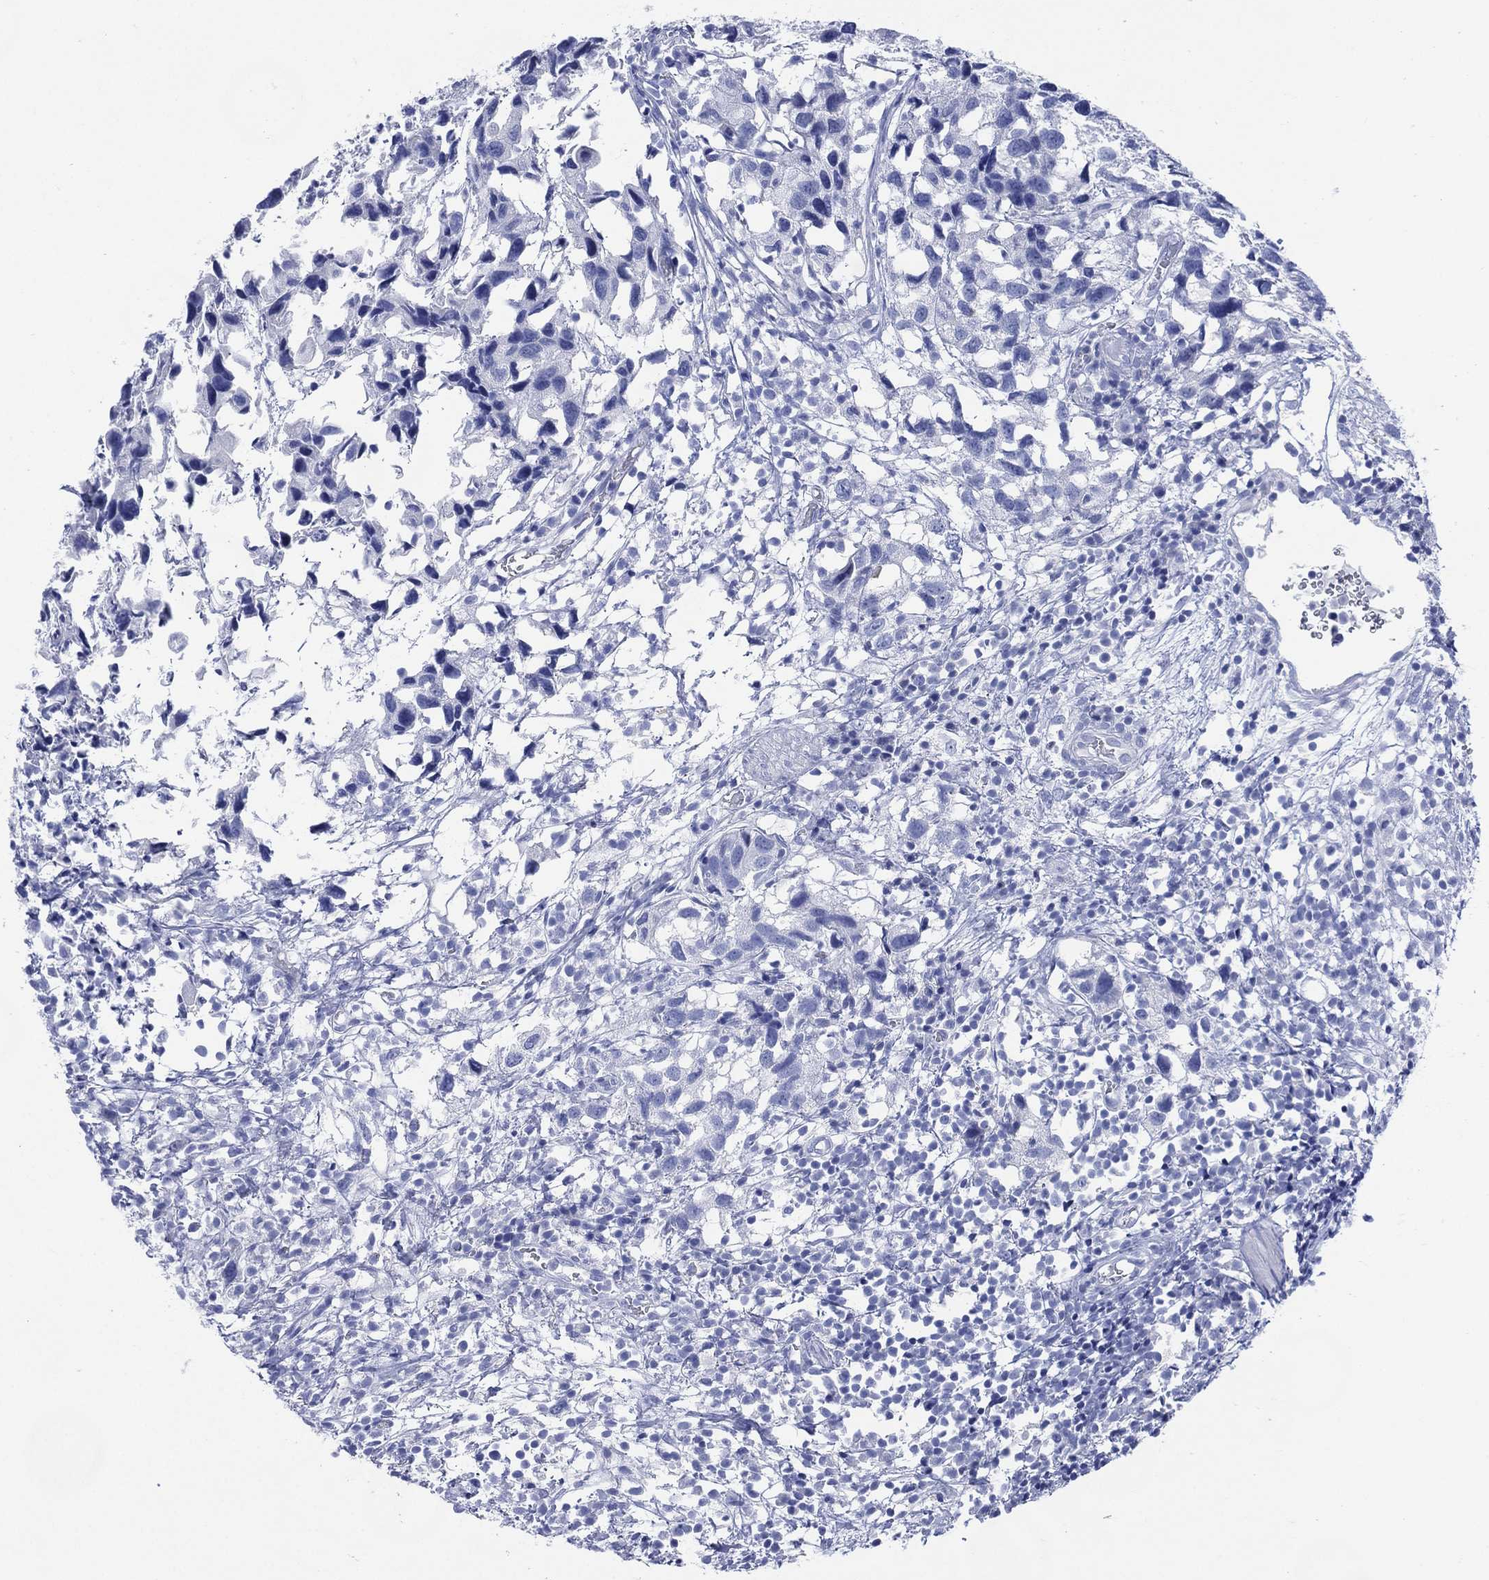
{"staining": {"intensity": "negative", "quantity": "none", "location": "none"}, "tissue": "urothelial cancer", "cell_type": "Tumor cells", "image_type": "cancer", "snomed": [{"axis": "morphology", "description": "Urothelial carcinoma, High grade"}, {"axis": "topography", "description": "Urinary bladder"}], "caption": "Protein analysis of urothelial cancer reveals no significant staining in tumor cells.", "gene": "TMEM247", "patient": {"sex": "male", "age": 79}}